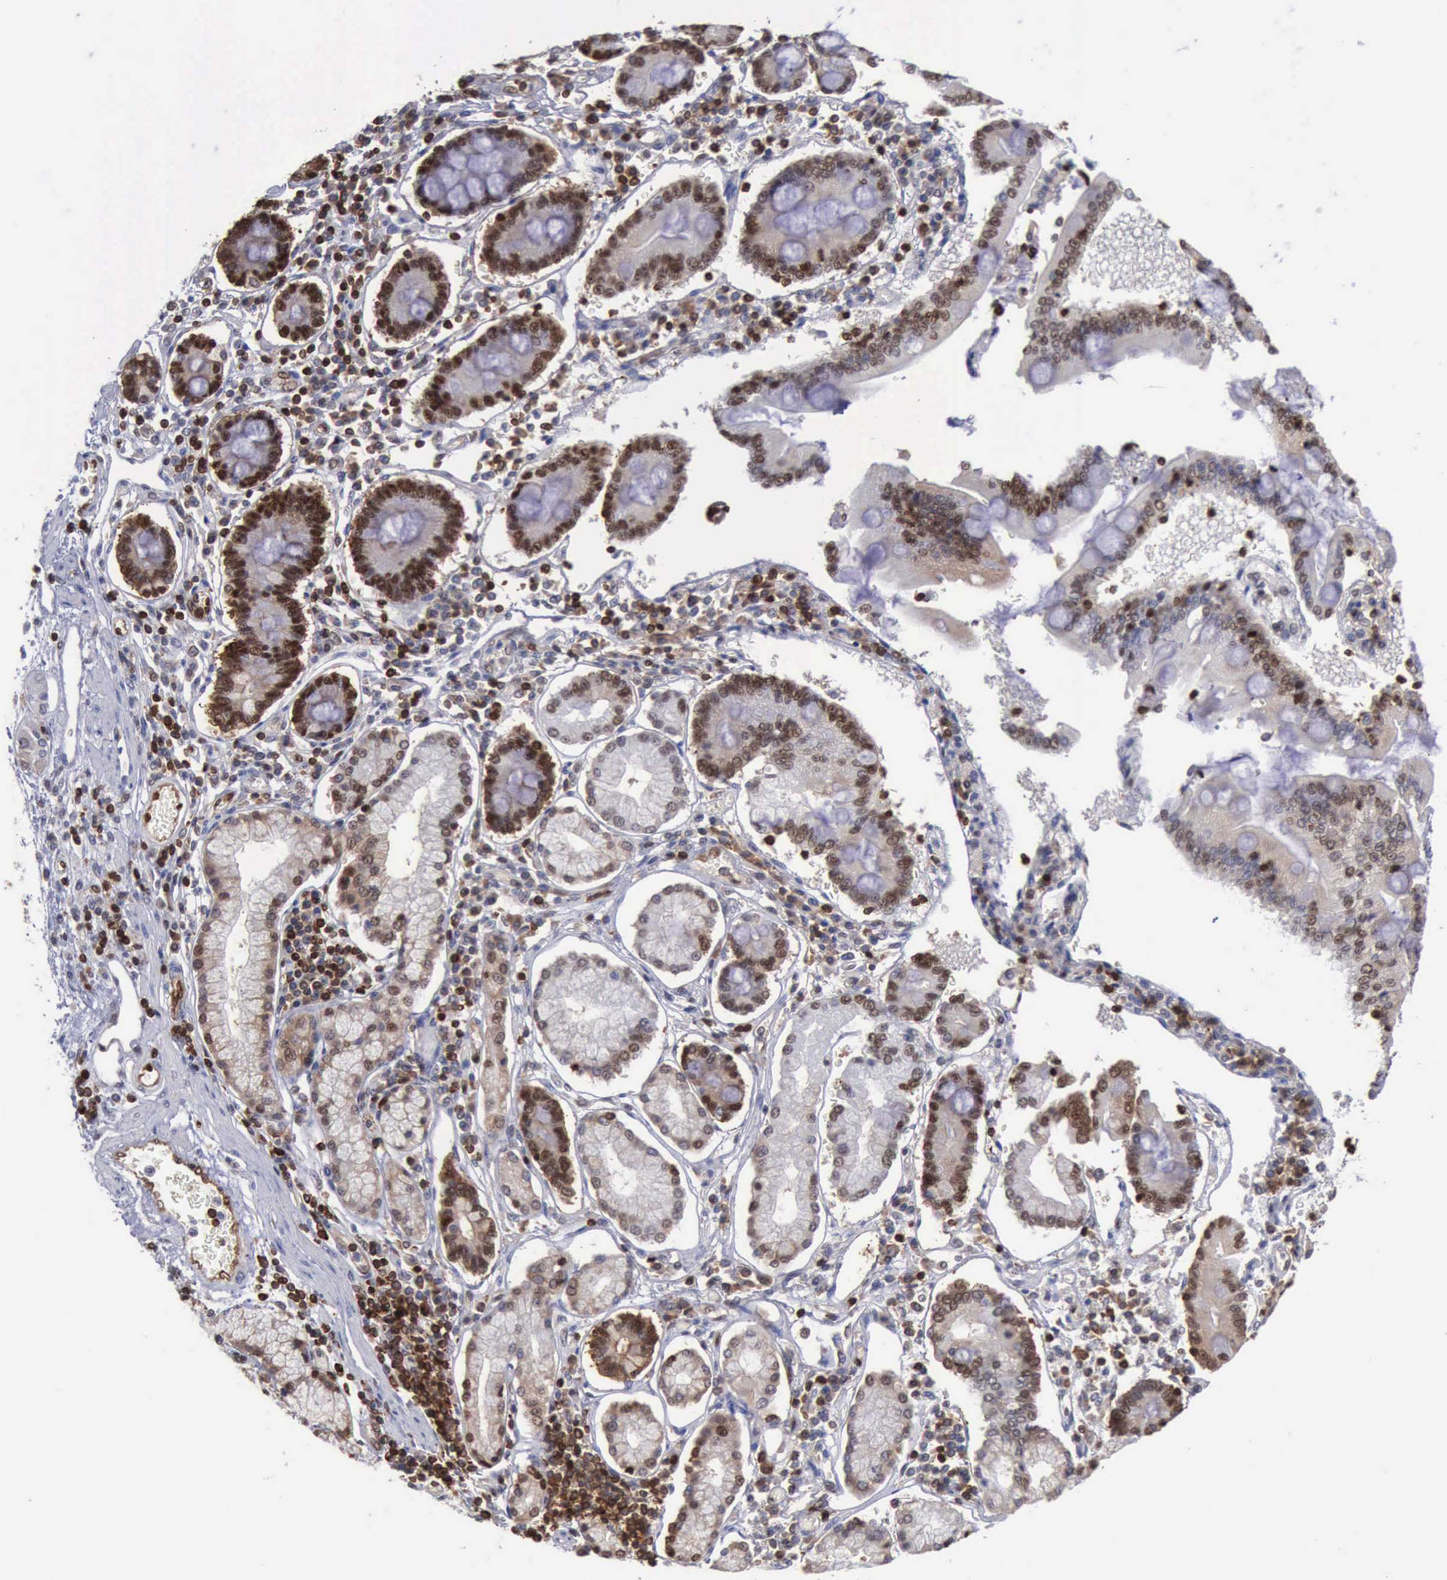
{"staining": {"intensity": "moderate", "quantity": "25%-75%", "location": "cytoplasmic/membranous,nuclear"}, "tissue": "pancreatic cancer", "cell_type": "Tumor cells", "image_type": "cancer", "snomed": [{"axis": "morphology", "description": "Adenocarcinoma, NOS"}, {"axis": "topography", "description": "Pancreas"}], "caption": "Moderate cytoplasmic/membranous and nuclear protein staining is identified in about 25%-75% of tumor cells in pancreatic adenocarcinoma.", "gene": "PDCD4", "patient": {"sex": "female", "age": 57}}